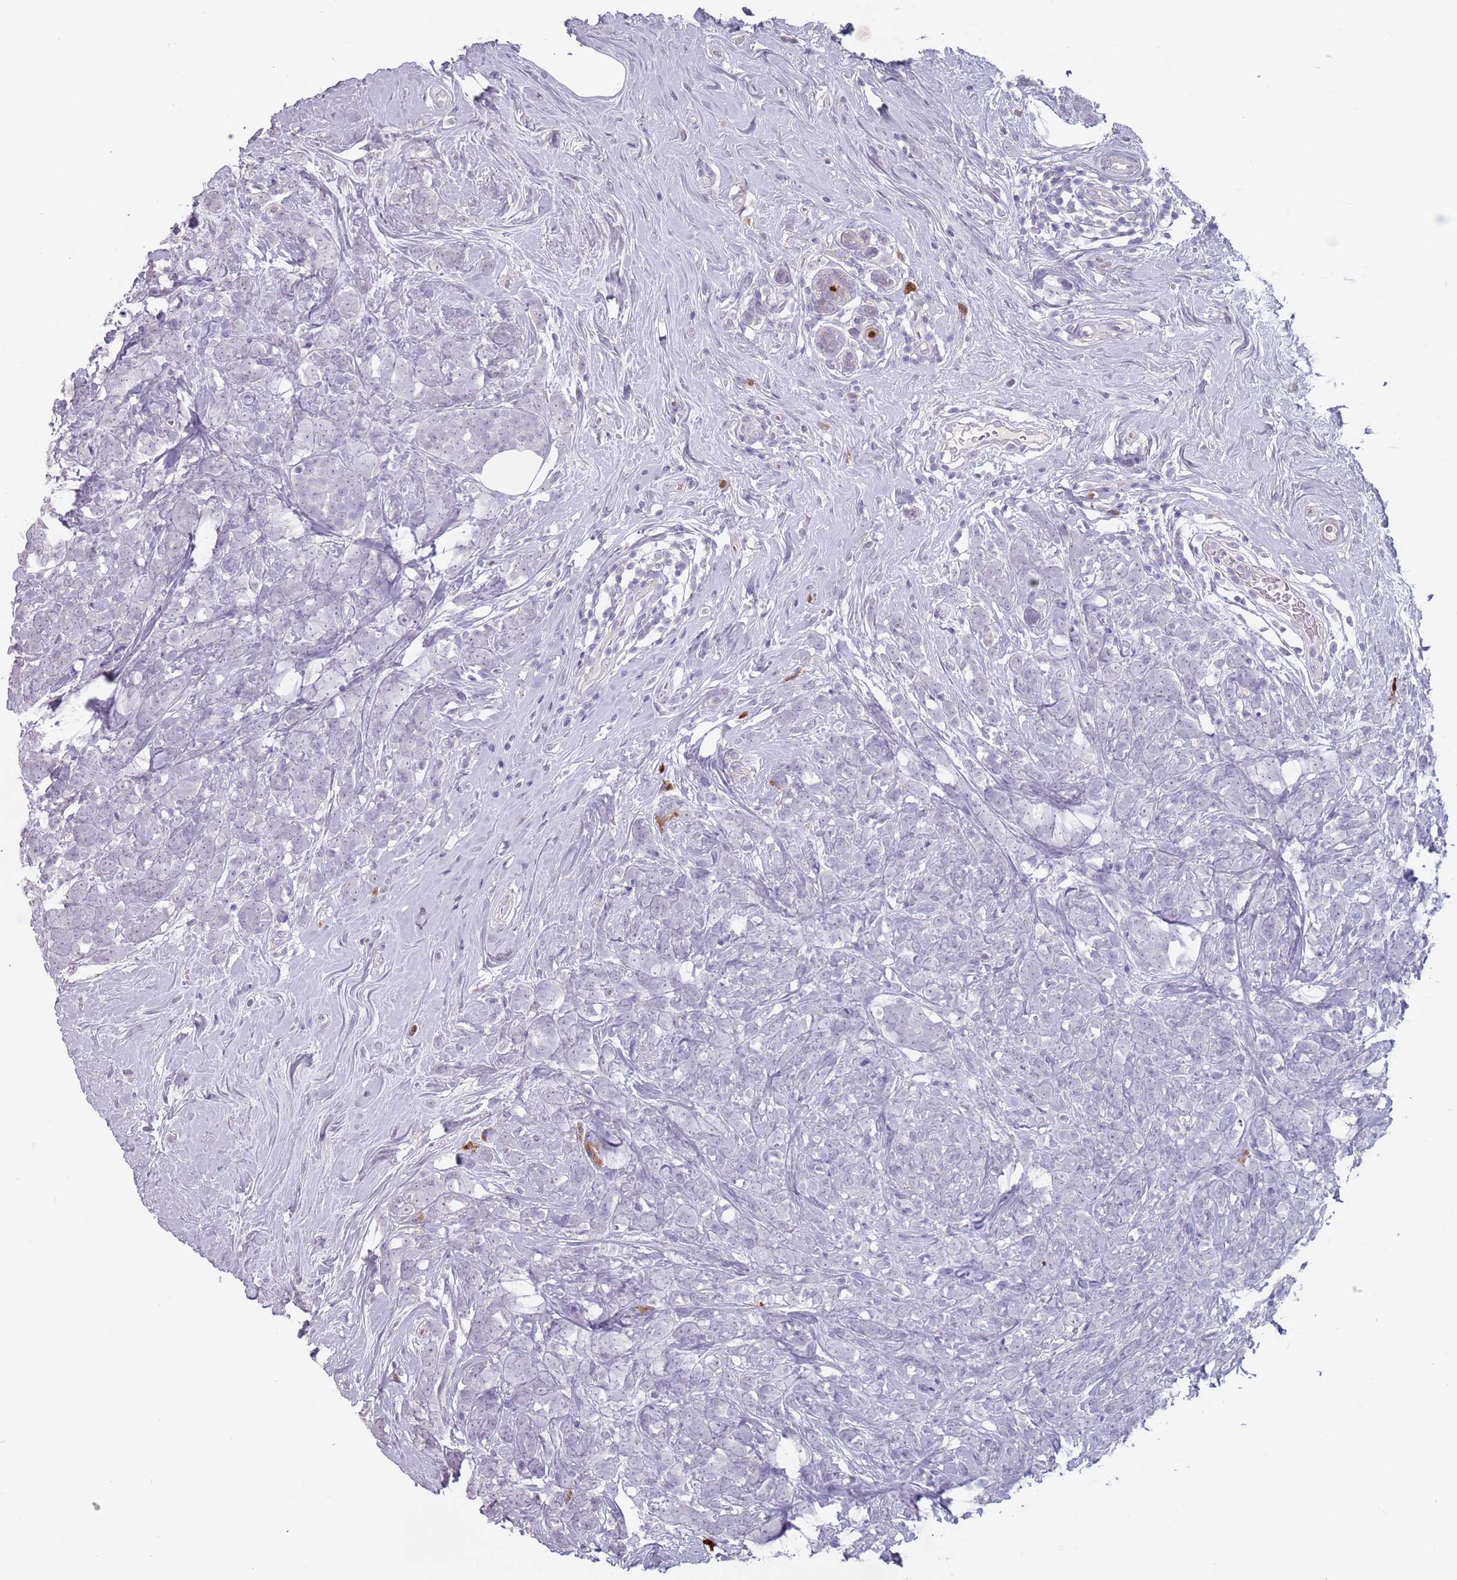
{"staining": {"intensity": "negative", "quantity": "none", "location": "none"}, "tissue": "breast cancer", "cell_type": "Tumor cells", "image_type": "cancer", "snomed": [{"axis": "morphology", "description": "Lobular carcinoma"}, {"axis": "topography", "description": "Breast"}], "caption": "The image displays no staining of tumor cells in breast cancer.", "gene": "STYK1", "patient": {"sex": "female", "age": 58}}